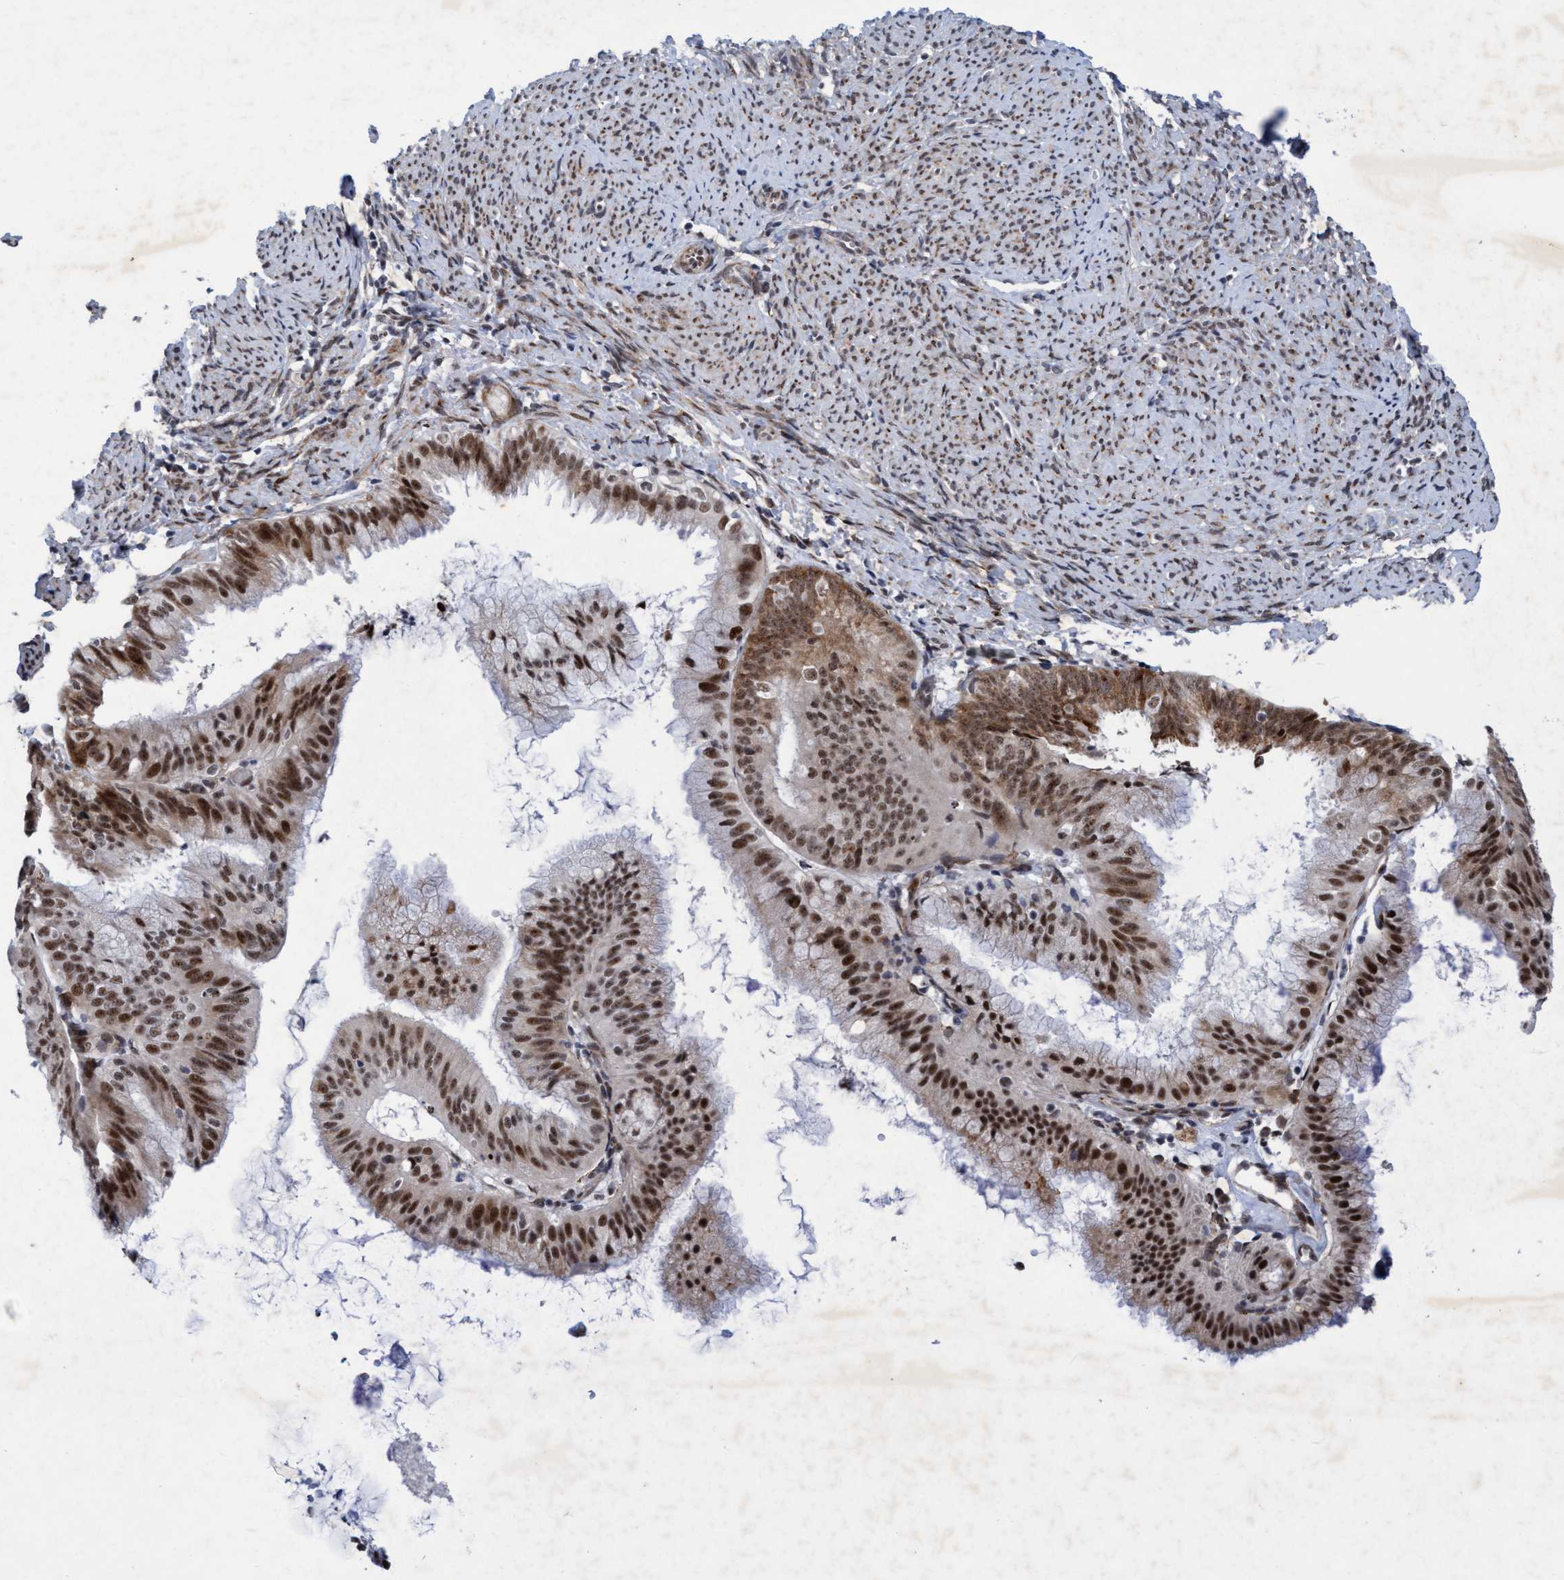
{"staining": {"intensity": "strong", "quantity": "25%-75%", "location": "nuclear"}, "tissue": "endometrial cancer", "cell_type": "Tumor cells", "image_type": "cancer", "snomed": [{"axis": "morphology", "description": "Adenocarcinoma, NOS"}, {"axis": "topography", "description": "Endometrium"}], "caption": "Endometrial cancer stained for a protein exhibits strong nuclear positivity in tumor cells.", "gene": "GLT6D1", "patient": {"sex": "female", "age": 63}}